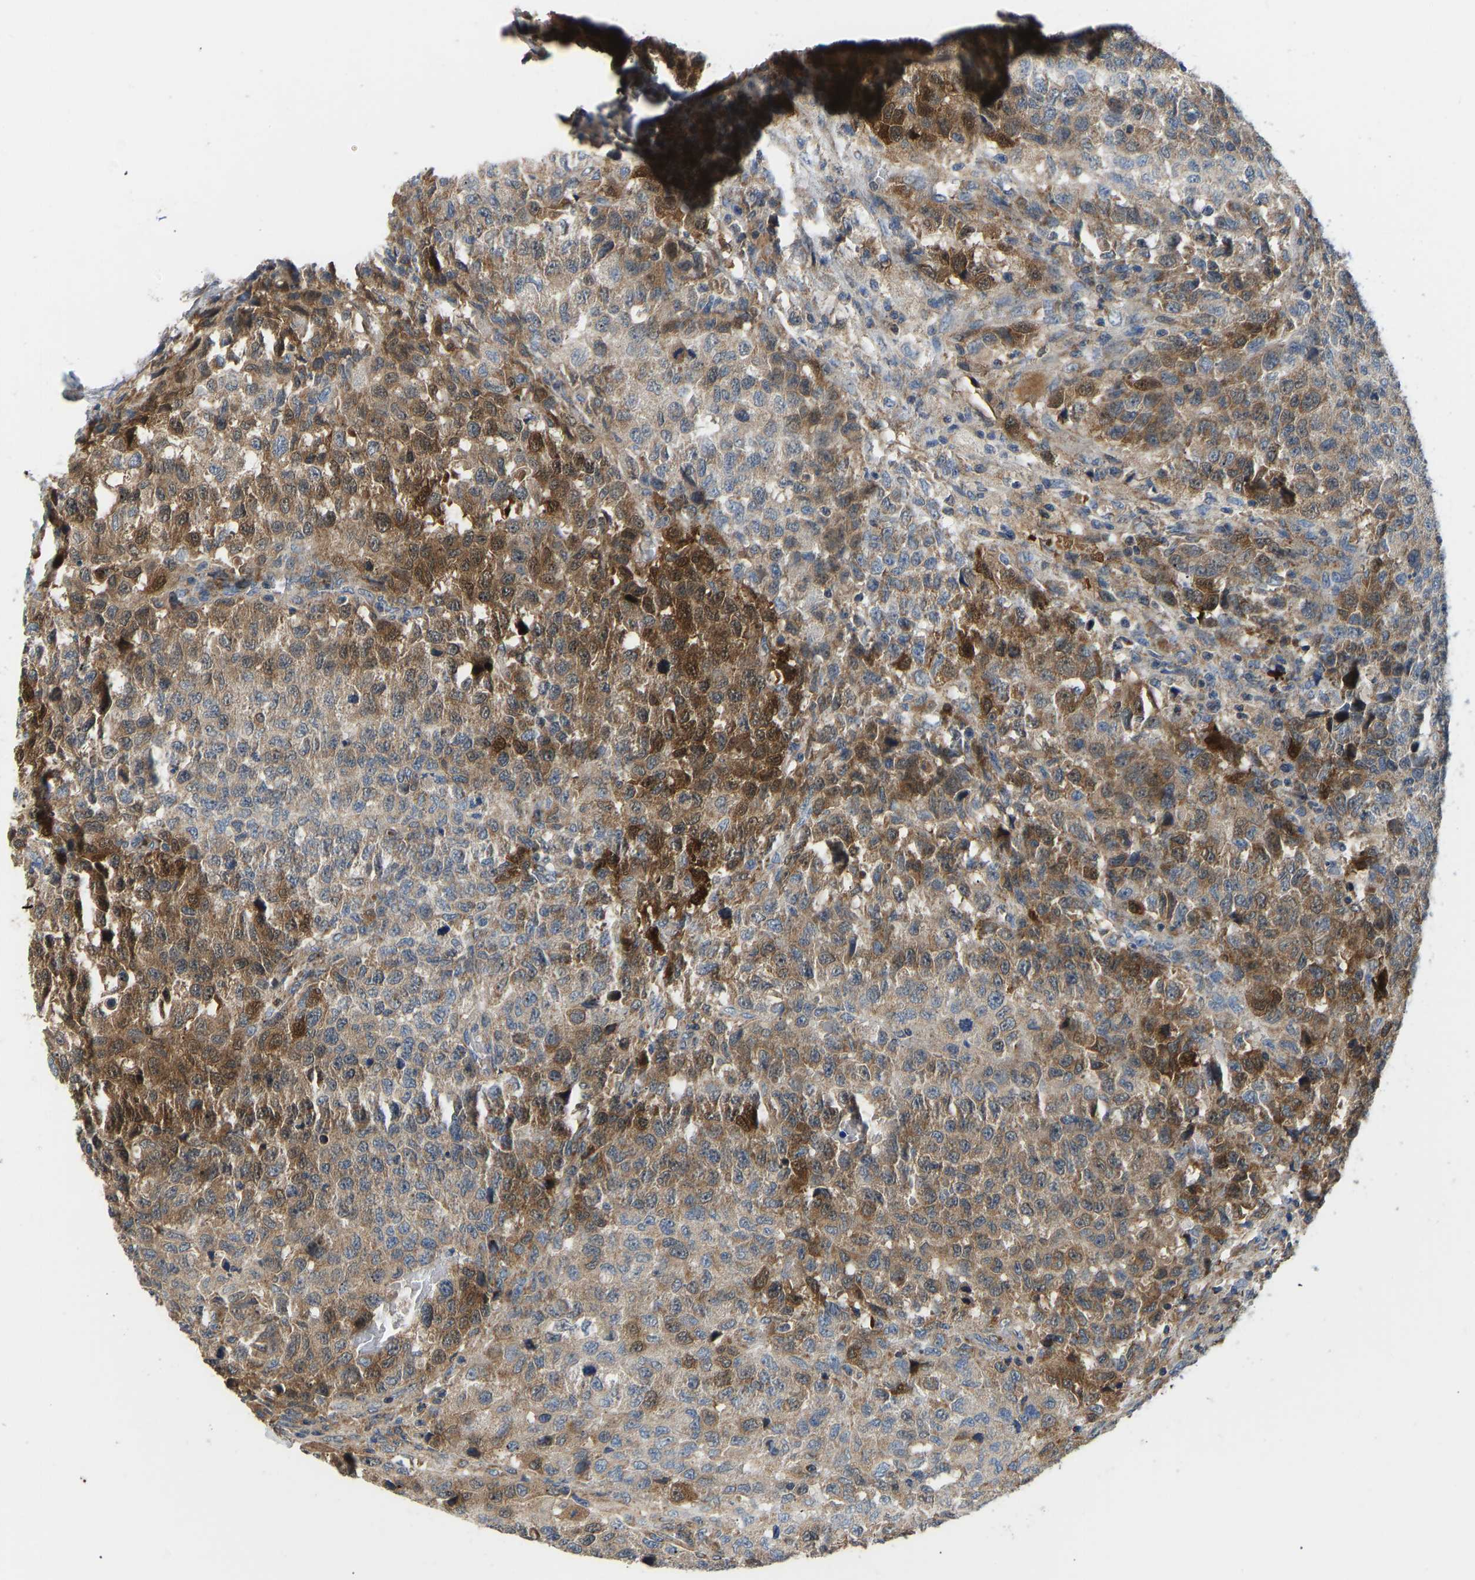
{"staining": {"intensity": "moderate", "quantity": ">75%", "location": "cytoplasmic/membranous"}, "tissue": "testis cancer", "cell_type": "Tumor cells", "image_type": "cancer", "snomed": [{"axis": "morphology", "description": "Seminoma, NOS"}, {"axis": "topography", "description": "Testis"}], "caption": "Approximately >75% of tumor cells in testis seminoma demonstrate moderate cytoplasmic/membranous protein expression as visualized by brown immunohistochemical staining.", "gene": "RBP1", "patient": {"sex": "male", "age": 59}}